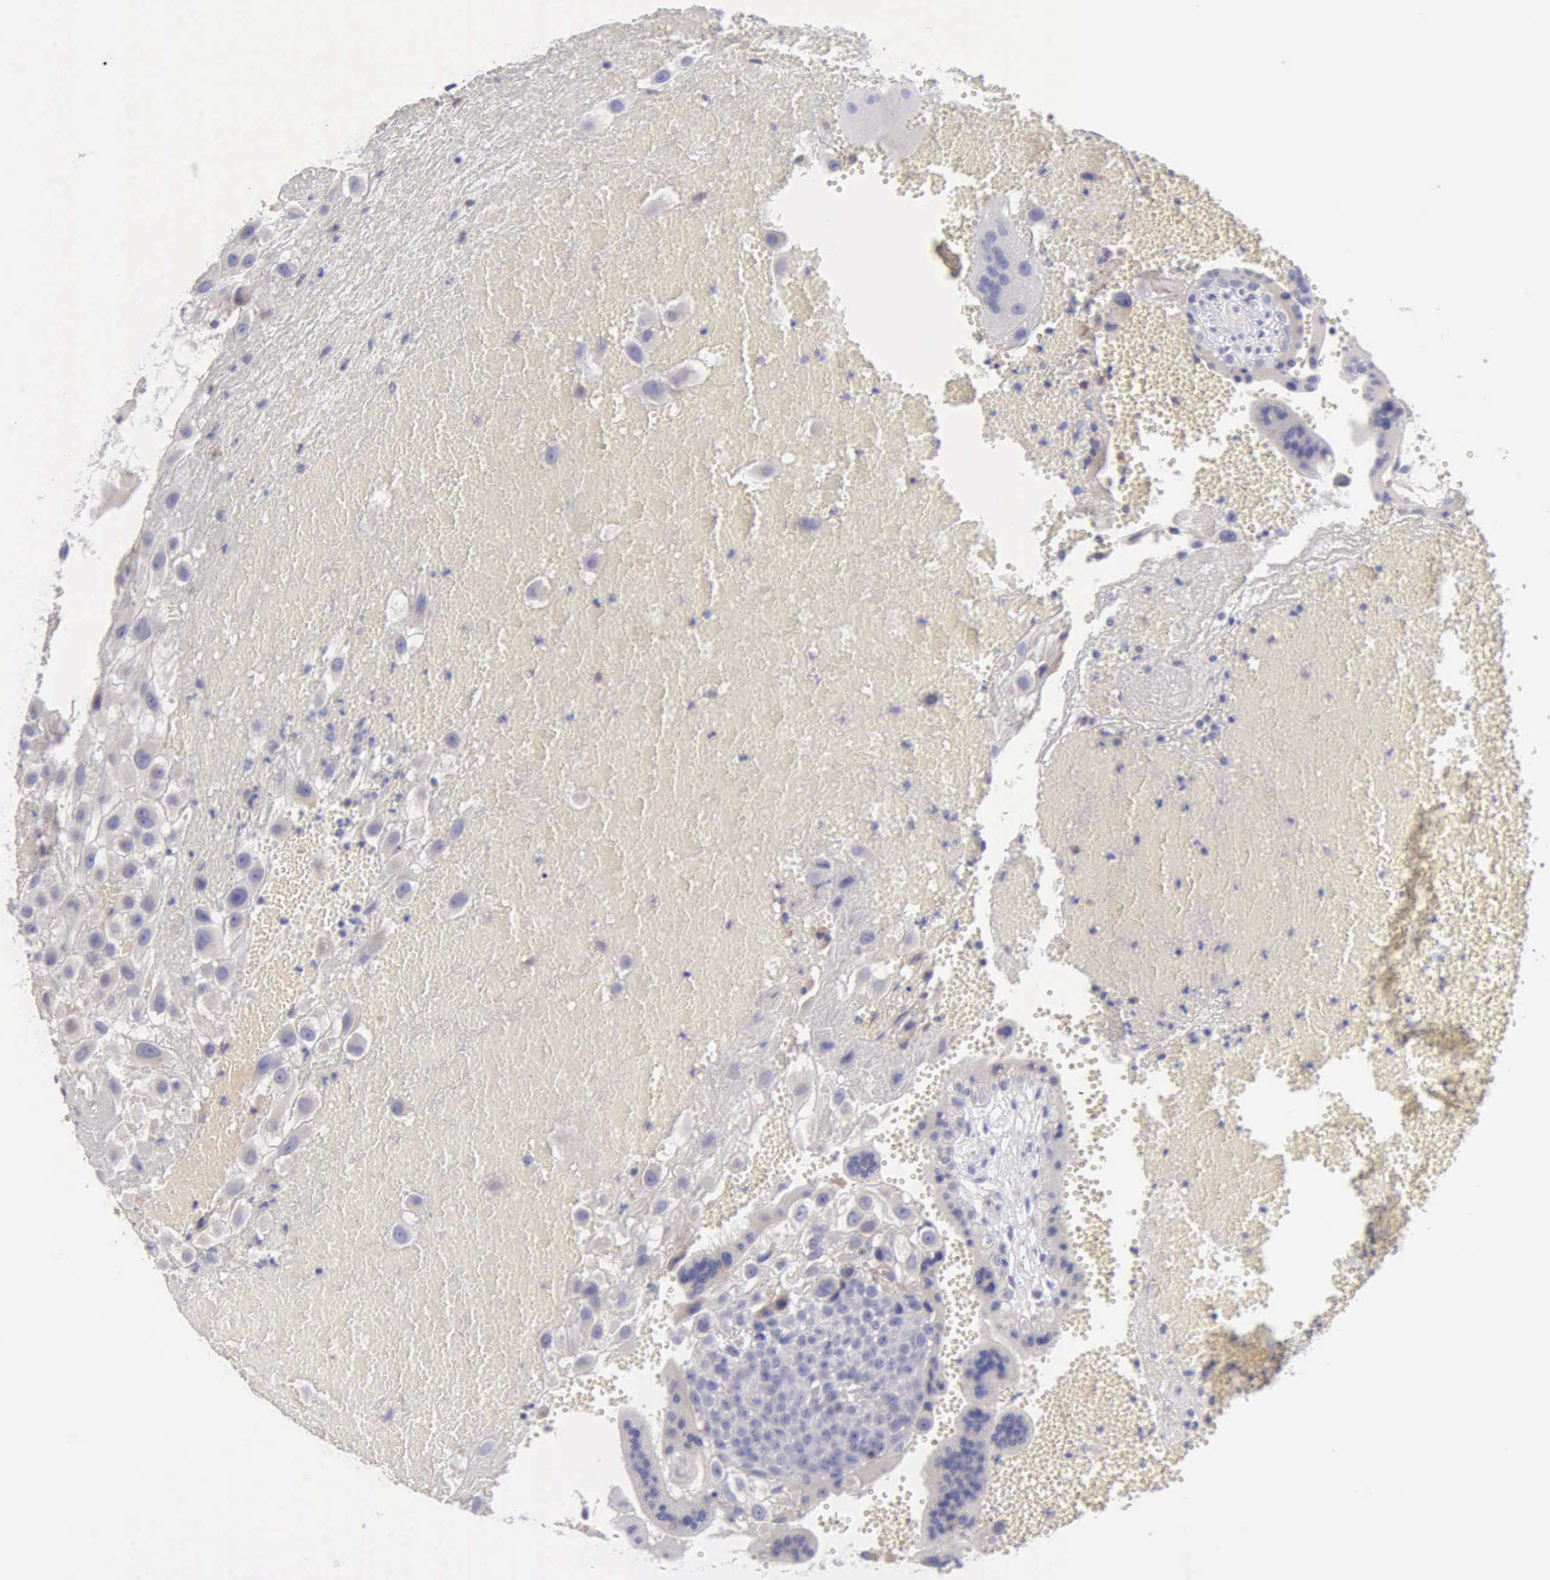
{"staining": {"intensity": "negative", "quantity": "none", "location": "none"}, "tissue": "placenta", "cell_type": "Decidual cells", "image_type": "normal", "snomed": [{"axis": "morphology", "description": "Normal tissue, NOS"}, {"axis": "topography", "description": "Placenta"}], "caption": "High power microscopy photomicrograph of an IHC micrograph of benign placenta, revealing no significant expression in decidual cells. Nuclei are stained in blue.", "gene": "TYRP1", "patient": {"sex": "female", "age": 30}}